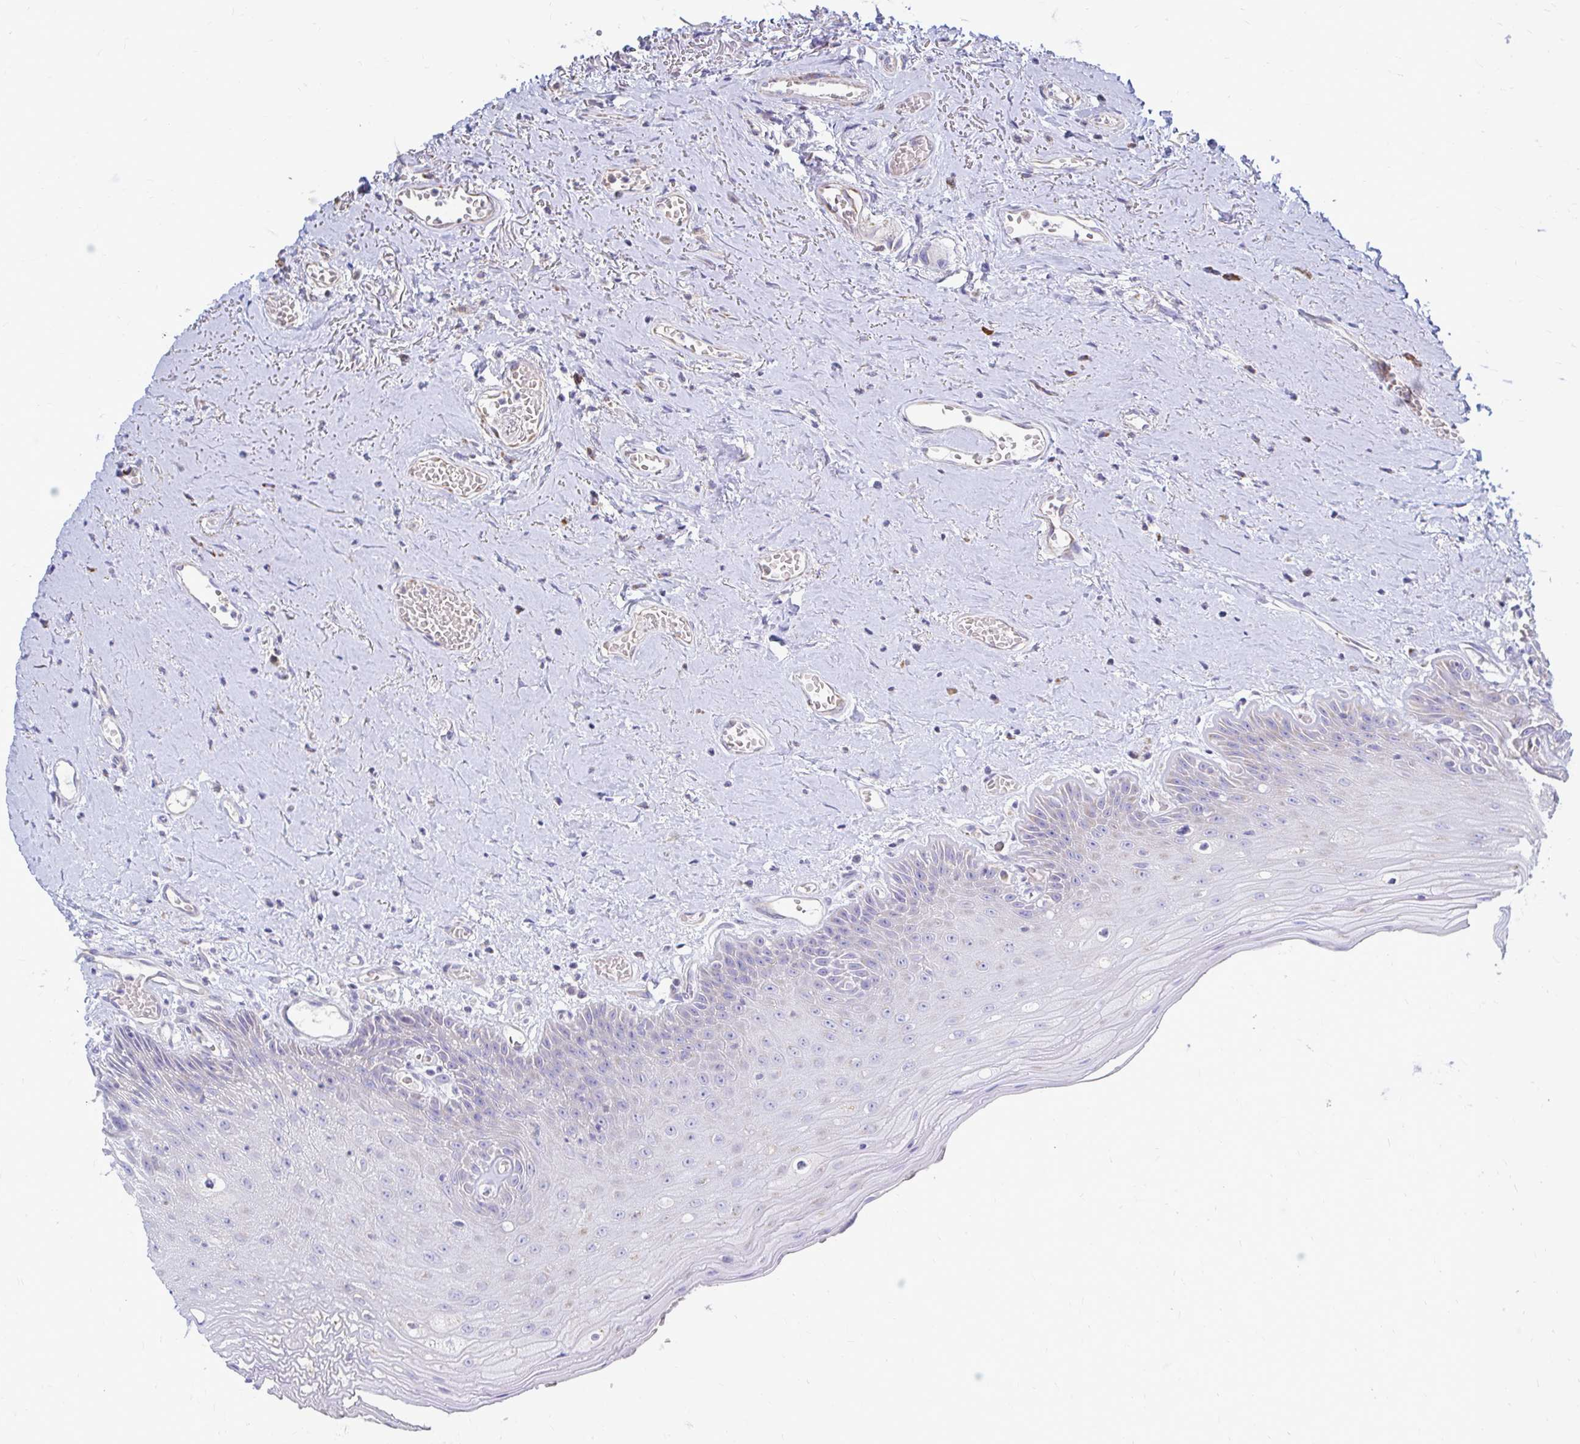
{"staining": {"intensity": "negative", "quantity": "none", "location": "none"}, "tissue": "oral mucosa", "cell_type": "Squamous epithelial cells", "image_type": "normal", "snomed": [{"axis": "morphology", "description": "Normal tissue, NOS"}, {"axis": "morphology", "description": "Squamous cell carcinoma, NOS"}, {"axis": "topography", "description": "Oral tissue"}, {"axis": "topography", "description": "Peripheral nerve tissue"}, {"axis": "topography", "description": "Head-Neck"}], "caption": "Photomicrograph shows no significant protein expression in squamous epithelial cells of normal oral mucosa. The staining is performed using DAB (3,3'-diaminobenzidine) brown chromogen with nuclei counter-stained in using hematoxylin.", "gene": "OR10R2", "patient": {"sex": "female", "age": 59}}